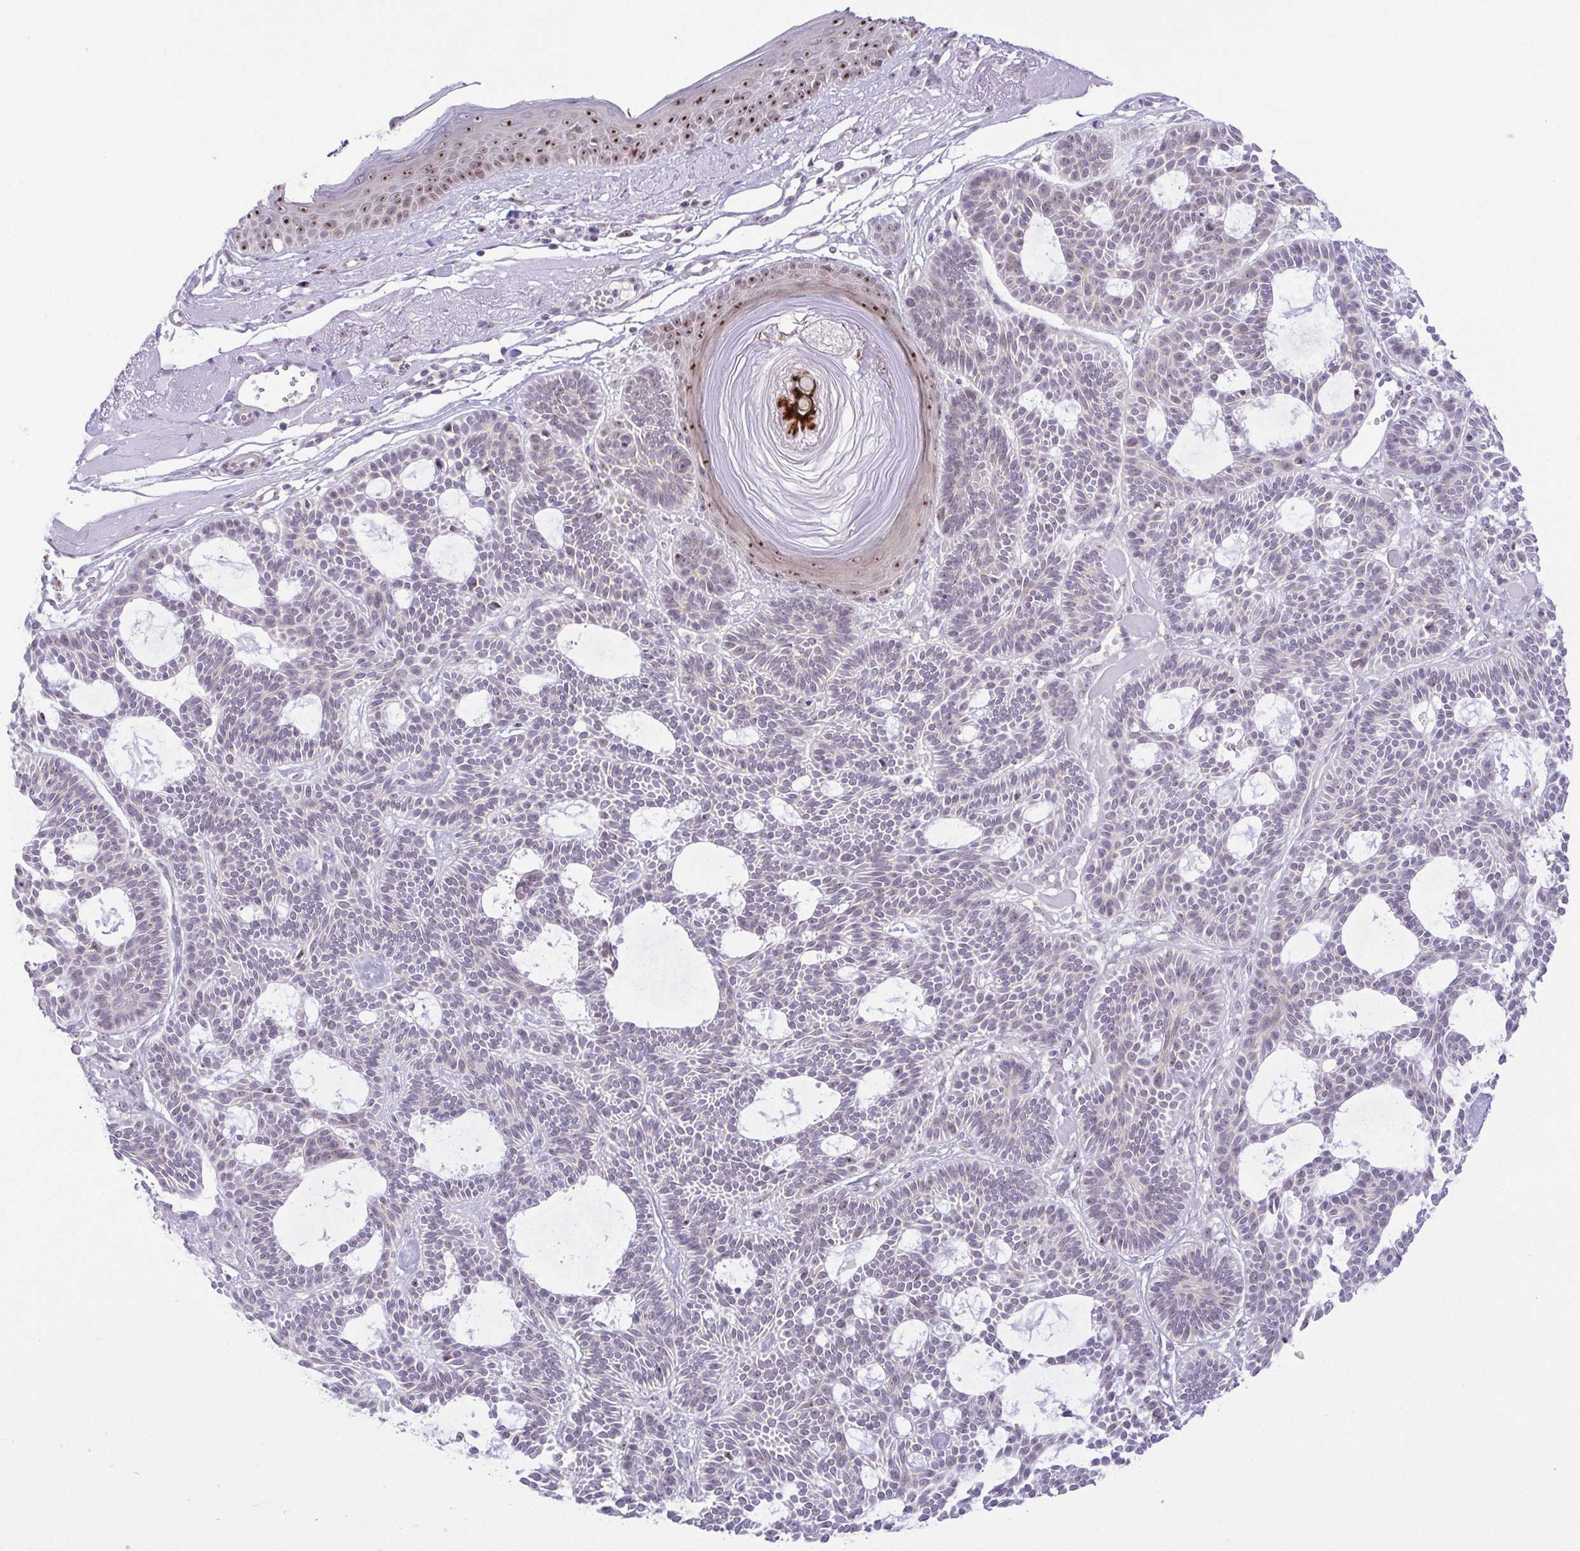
{"staining": {"intensity": "weak", "quantity": "<25%", "location": "nuclear"}, "tissue": "skin cancer", "cell_type": "Tumor cells", "image_type": "cancer", "snomed": [{"axis": "morphology", "description": "Basal cell carcinoma"}, {"axis": "topography", "description": "Skin"}], "caption": "The histopathology image displays no significant staining in tumor cells of skin basal cell carcinoma.", "gene": "RSL24D1", "patient": {"sex": "male", "age": 85}}